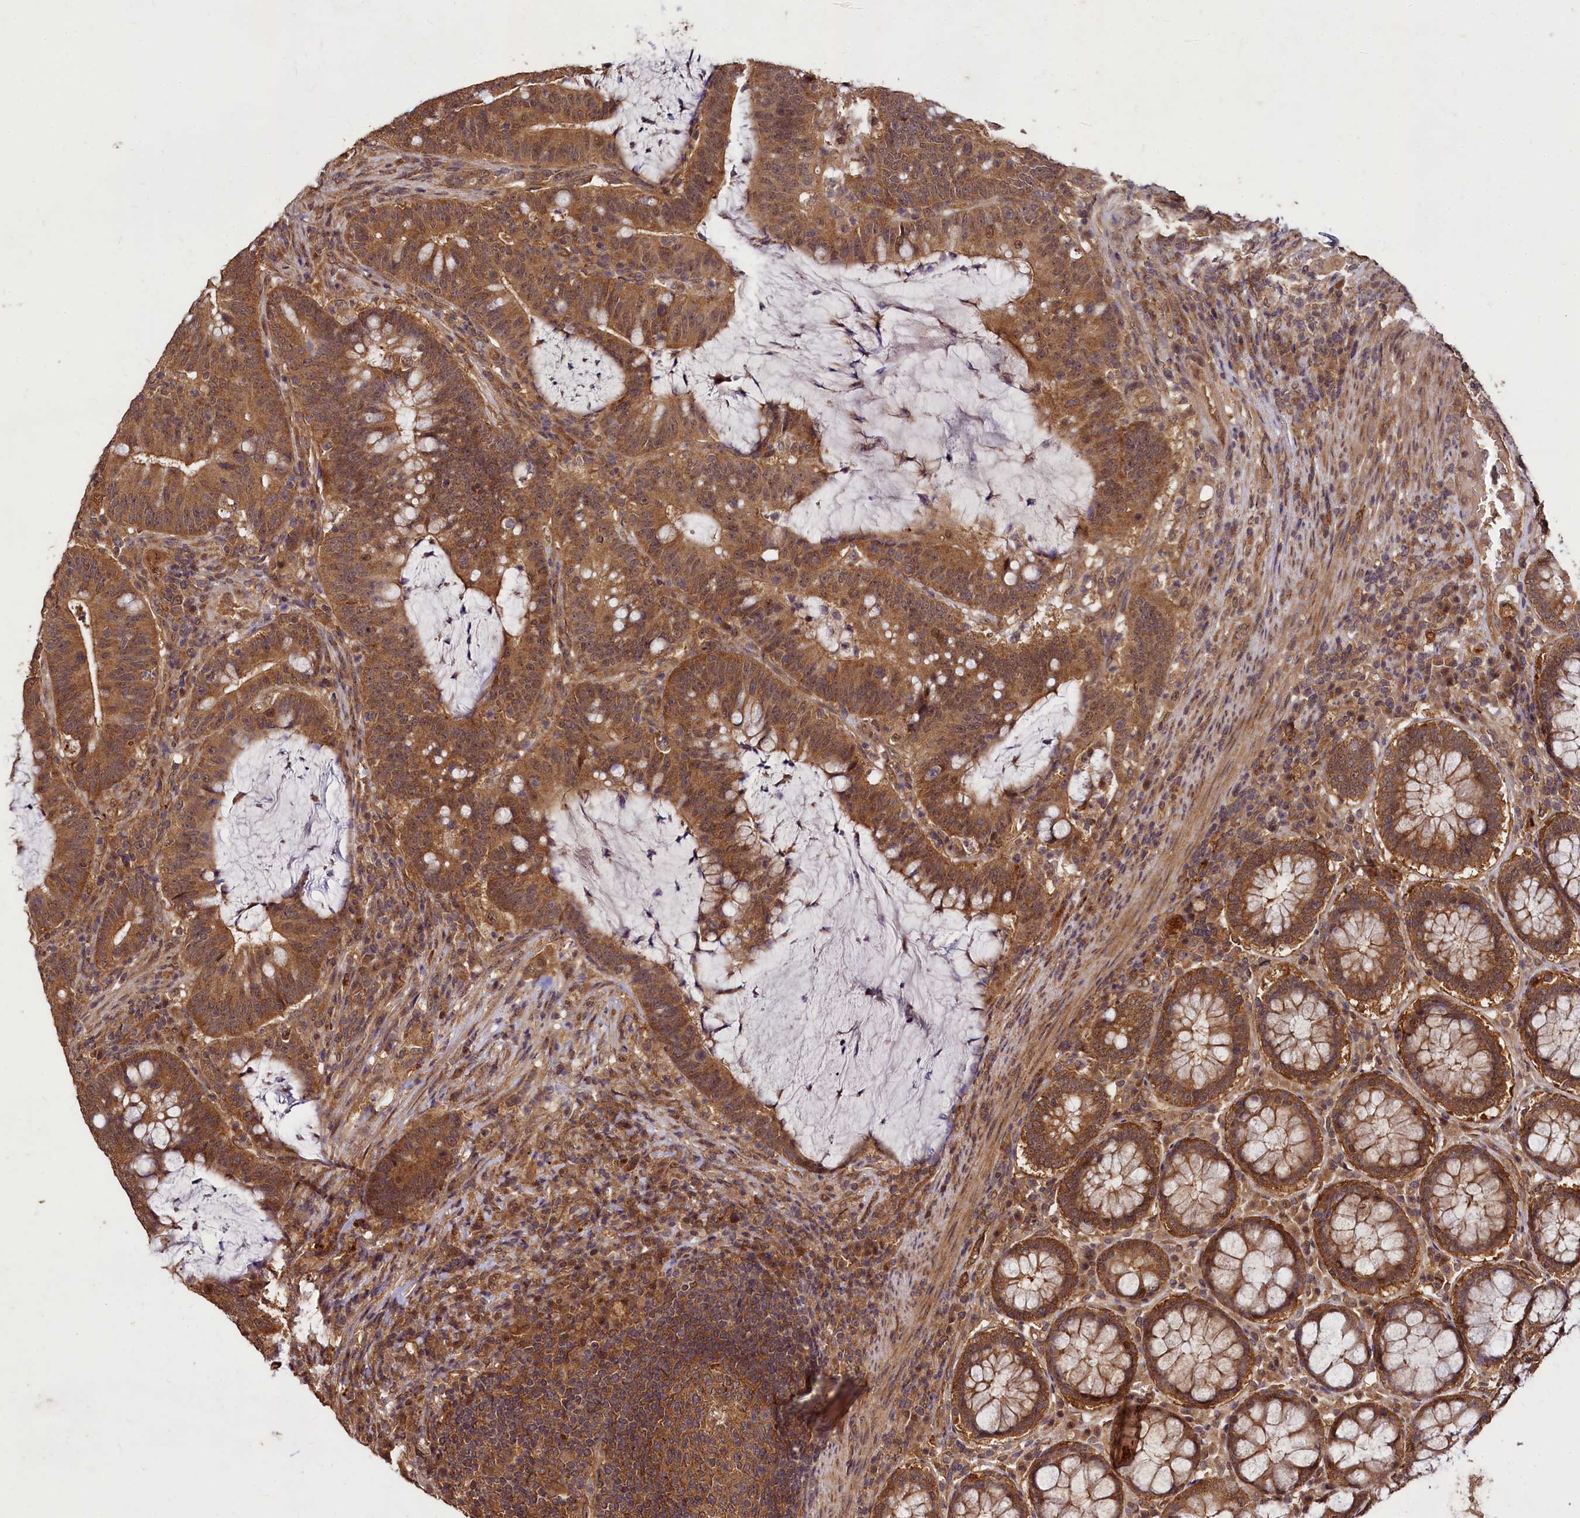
{"staining": {"intensity": "moderate", "quantity": ">75%", "location": "cytoplasmic/membranous"}, "tissue": "colorectal cancer", "cell_type": "Tumor cells", "image_type": "cancer", "snomed": [{"axis": "morphology", "description": "Adenocarcinoma, NOS"}, {"axis": "topography", "description": "Colon"}], "caption": "Colorectal cancer (adenocarcinoma) stained with immunohistochemistry demonstrates moderate cytoplasmic/membranous staining in about >75% of tumor cells. (Brightfield microscopy of DAB IHC at high magnification).", "gene": "VPS51", "patient": {"sex": "female", "age": 66}}